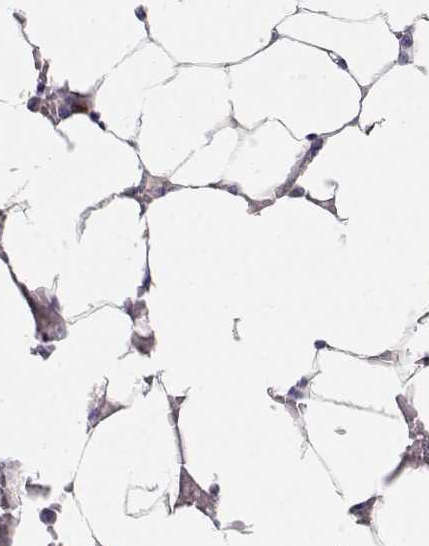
{"staining": {"intensity": "moderate", "quantity": "<25%", "location": "cytoplasmic/membranous"}, "tissue": "bone marrow", "cell_type": "Hematopoietic cells", "image_type": "normal", "snomed": [{"axis": "morphology", "description": "Normal tissue, NOS"}, {"axis": "topography", "description": "Bone marrow"}], "caption": "Hematopoietic cells exhibit low levels of moderate cytoplasmic/membranous staining in approximately <25% of cells in unremarkable human bone marrow. (DAB (3,3'-diaminobenzidine) IHC with brightfield microscopy, high magnification).", "gene": "CDHR1", "patient": {"sex": "female", "age": 52}}